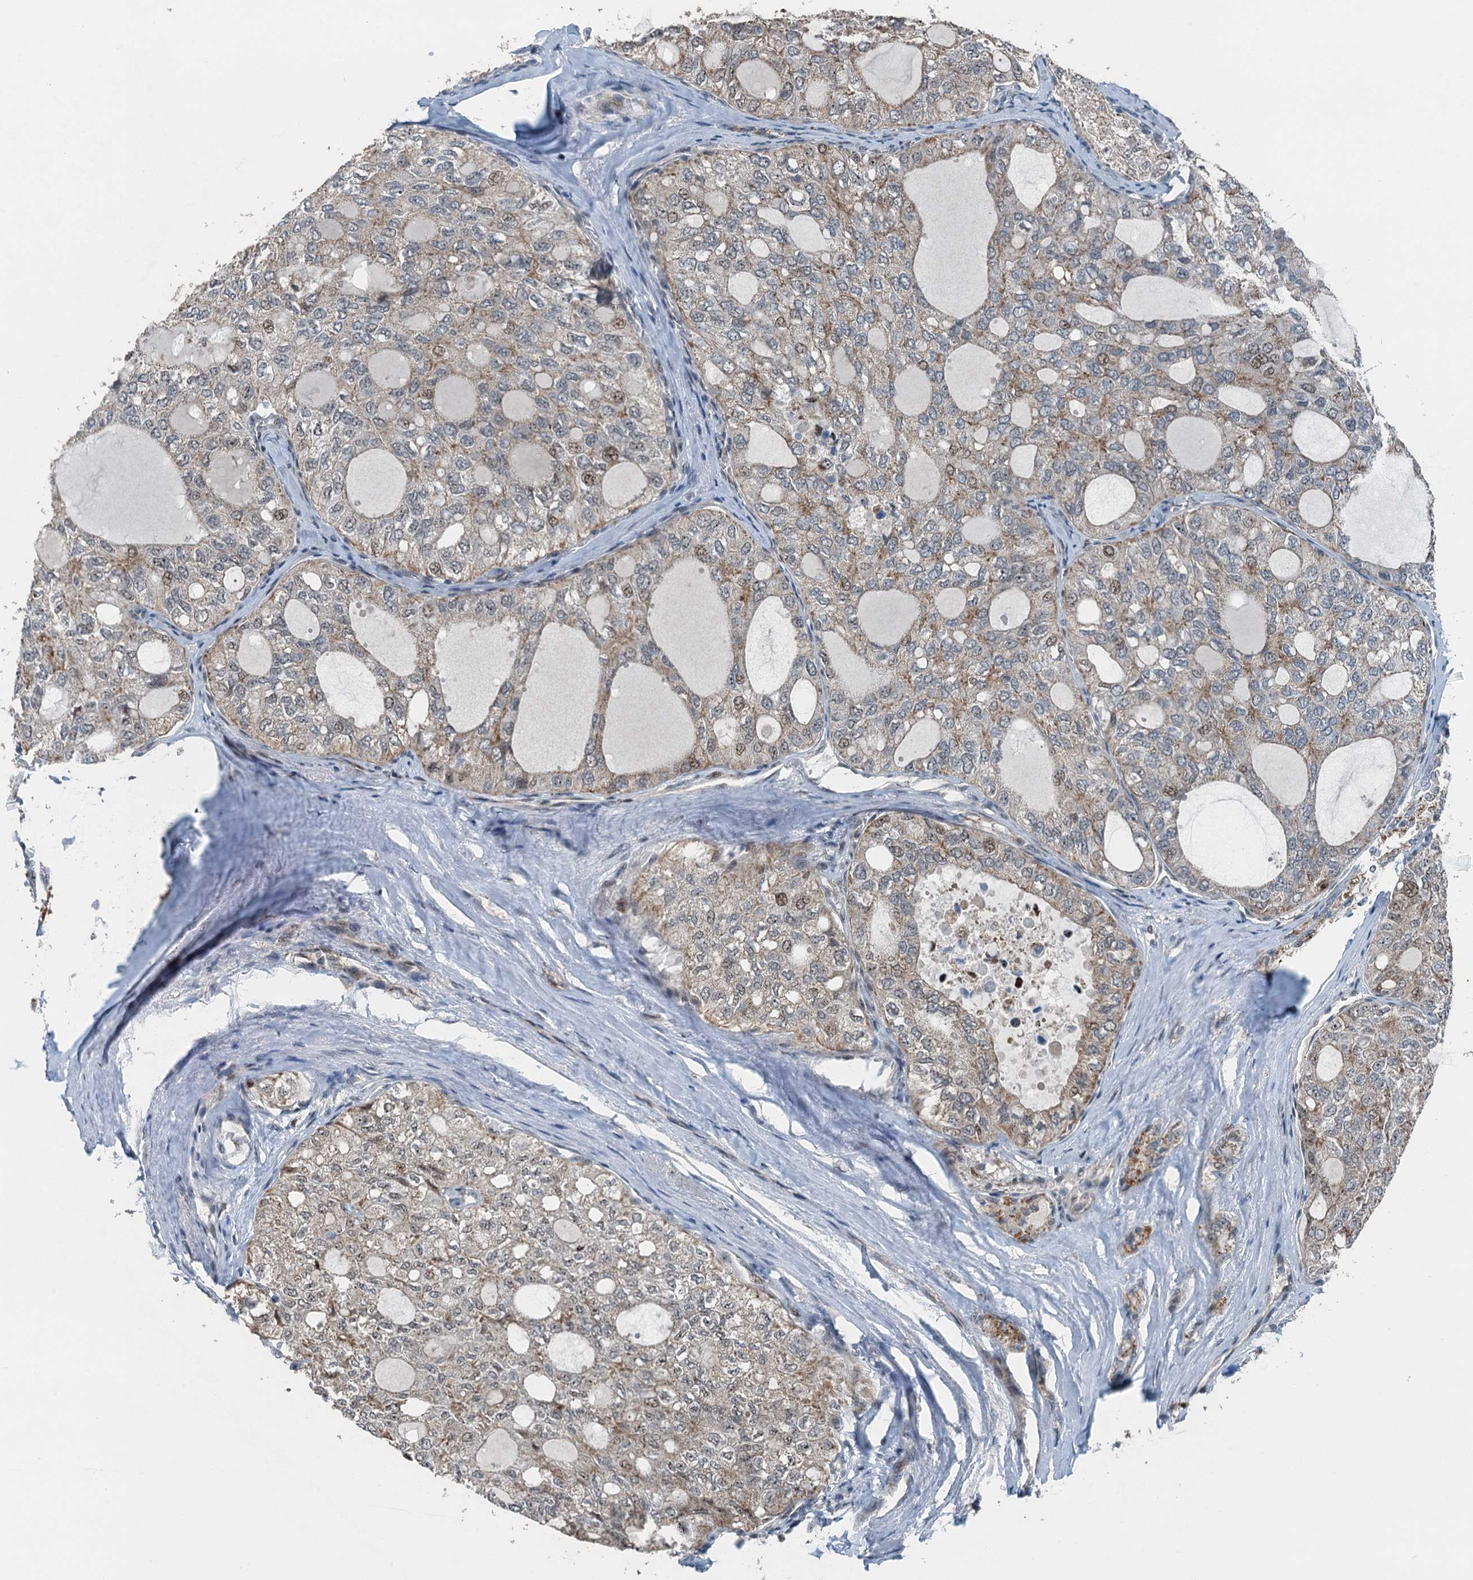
{"staining": {"intensity": "weak", "quantity": "<25%", "location": "cytoplasmic/membranous,nuclear"}, "tissue": "thyroid cancer", "cell_type": "Tumor cells", "image_type": "cancer", "snomed": [{"axis": "morphology", "description": "Follicular adenoma carcinoma, NOS"}, {"axis": "topography", "description": "Thyroid gland"}], "caption": "This image is of thyroid cancer (follicular adenoma carcinoma) stained with IHC to label a protein in brown with the nuclei are counter-stained blue. There is no staining in tumor cells.", "gene": "BMERB1", "patient": {"sex": "male", "age": 75}}